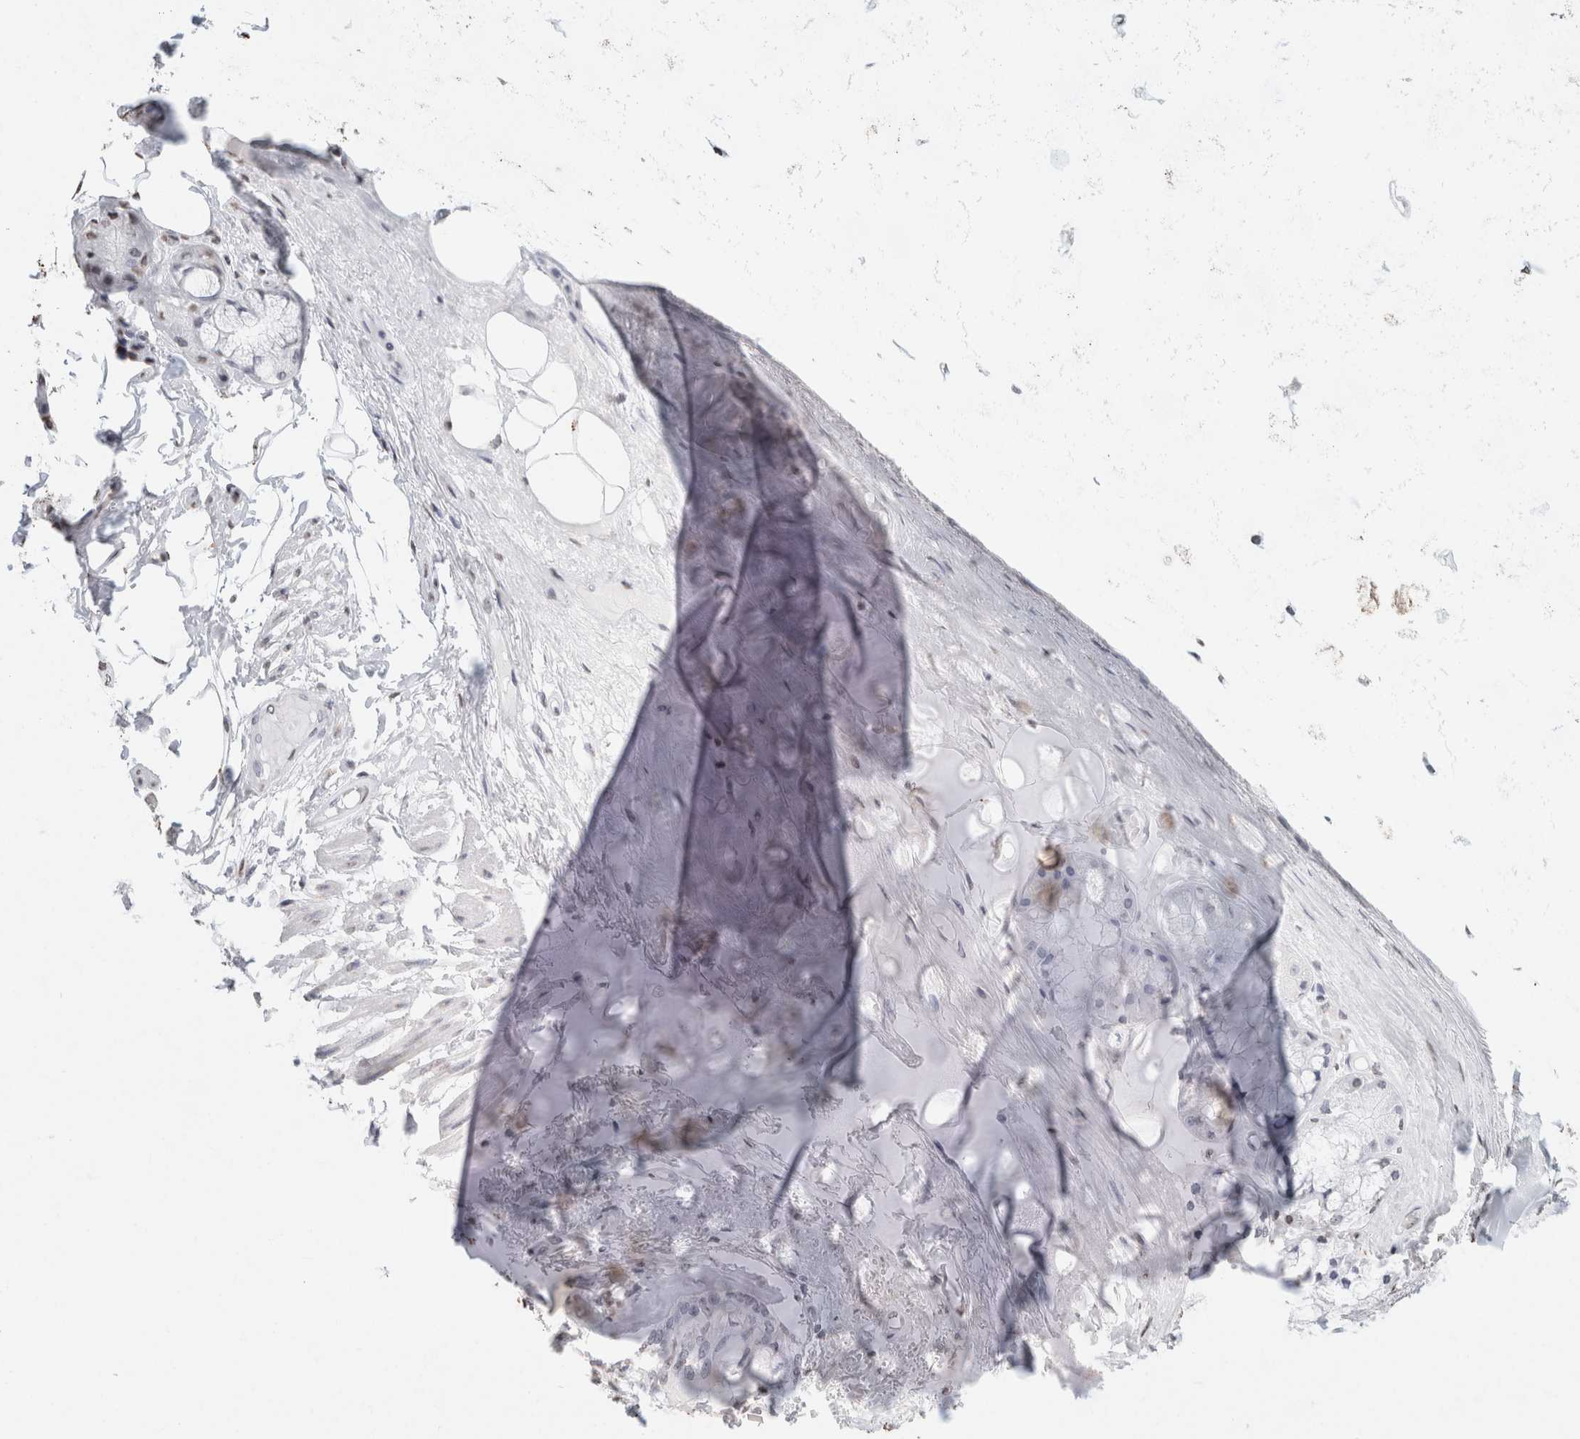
{"staining": {"intensity": "moderate", "quantity": "<25%", "location": "cytoplasmic/membranous"}, "tissue": "adipose tissue", "cell_type": "Adipocytes", "image_type": "normal", "snomed": [{"axis": "morphology", "description": "Normal tissue, NOS"}, {"axis": "topography", "description": "Bronchus"}], "caption": "The photomicrograph demonstrates staining of unremarkable adipose tissue, revealing moderate cytoplasmic/membranous protein expression (brown color) within adipocytes.", "gene": "CNTN1", "patient": {"sex": "male", "age": 66}}